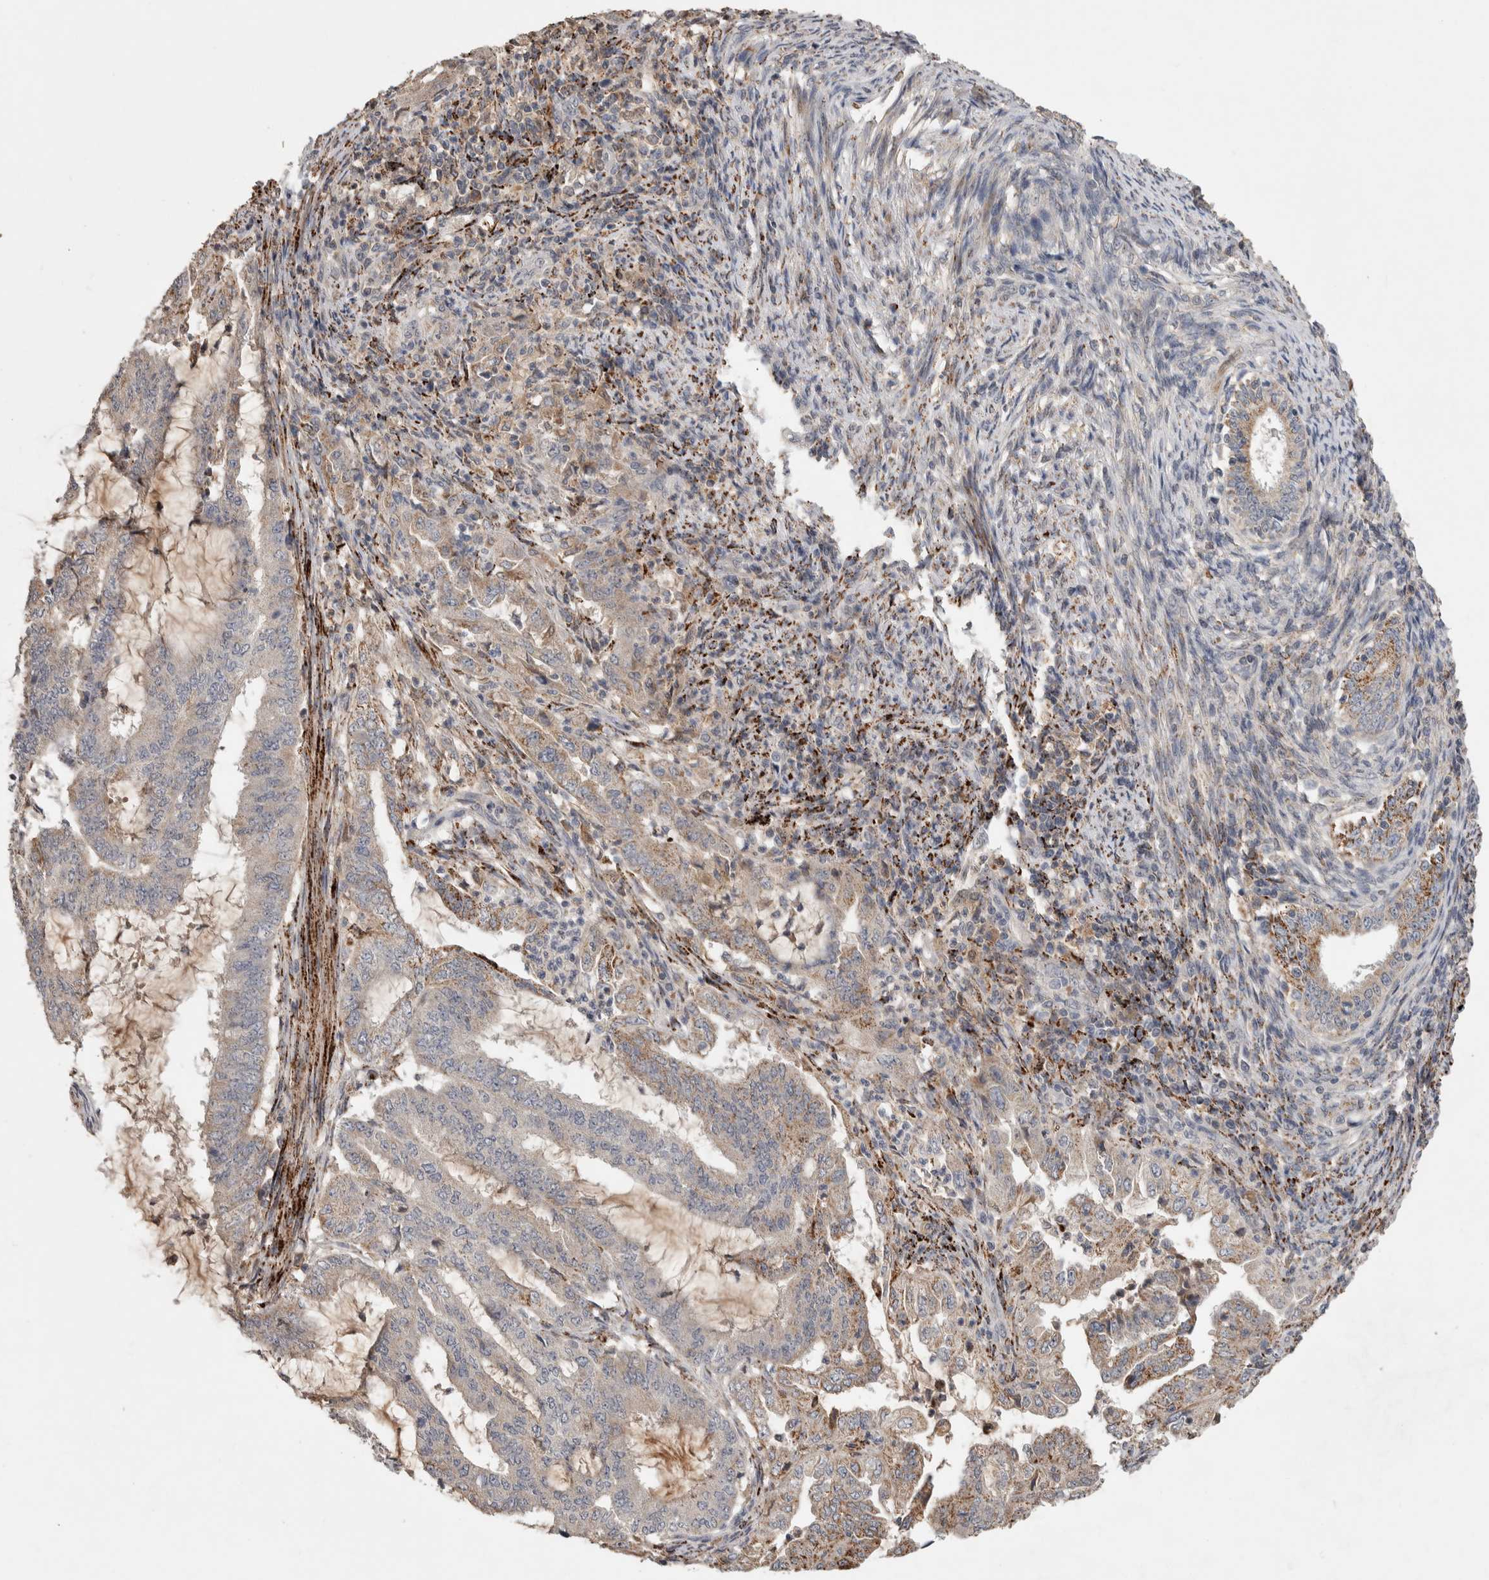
{"staining": {"intensity": "moderate", "quantity": "<25%", "location": "cytoplasmic/membranous"}, "tissue": "endometrial cancer", "cell_type": "Tumor cells", "image_type": "cancer", "snomed": [{"axis": "morphology", "description": "Adenocarcinoma, NOS"}, {"axis": "topography", "description": "Endometrium"}], "caption": "Protein analysis of endometrial cancer tissue shows moderate cytoplasmic/membranous positivity in about <25% of tumor cells. Using DAB (brown) and hematoxylin (blue) stains, captured at high magnification using brightfield microscopy.", "gene": "CHRM3", "patient": {"sex": "female", "age": 51}}